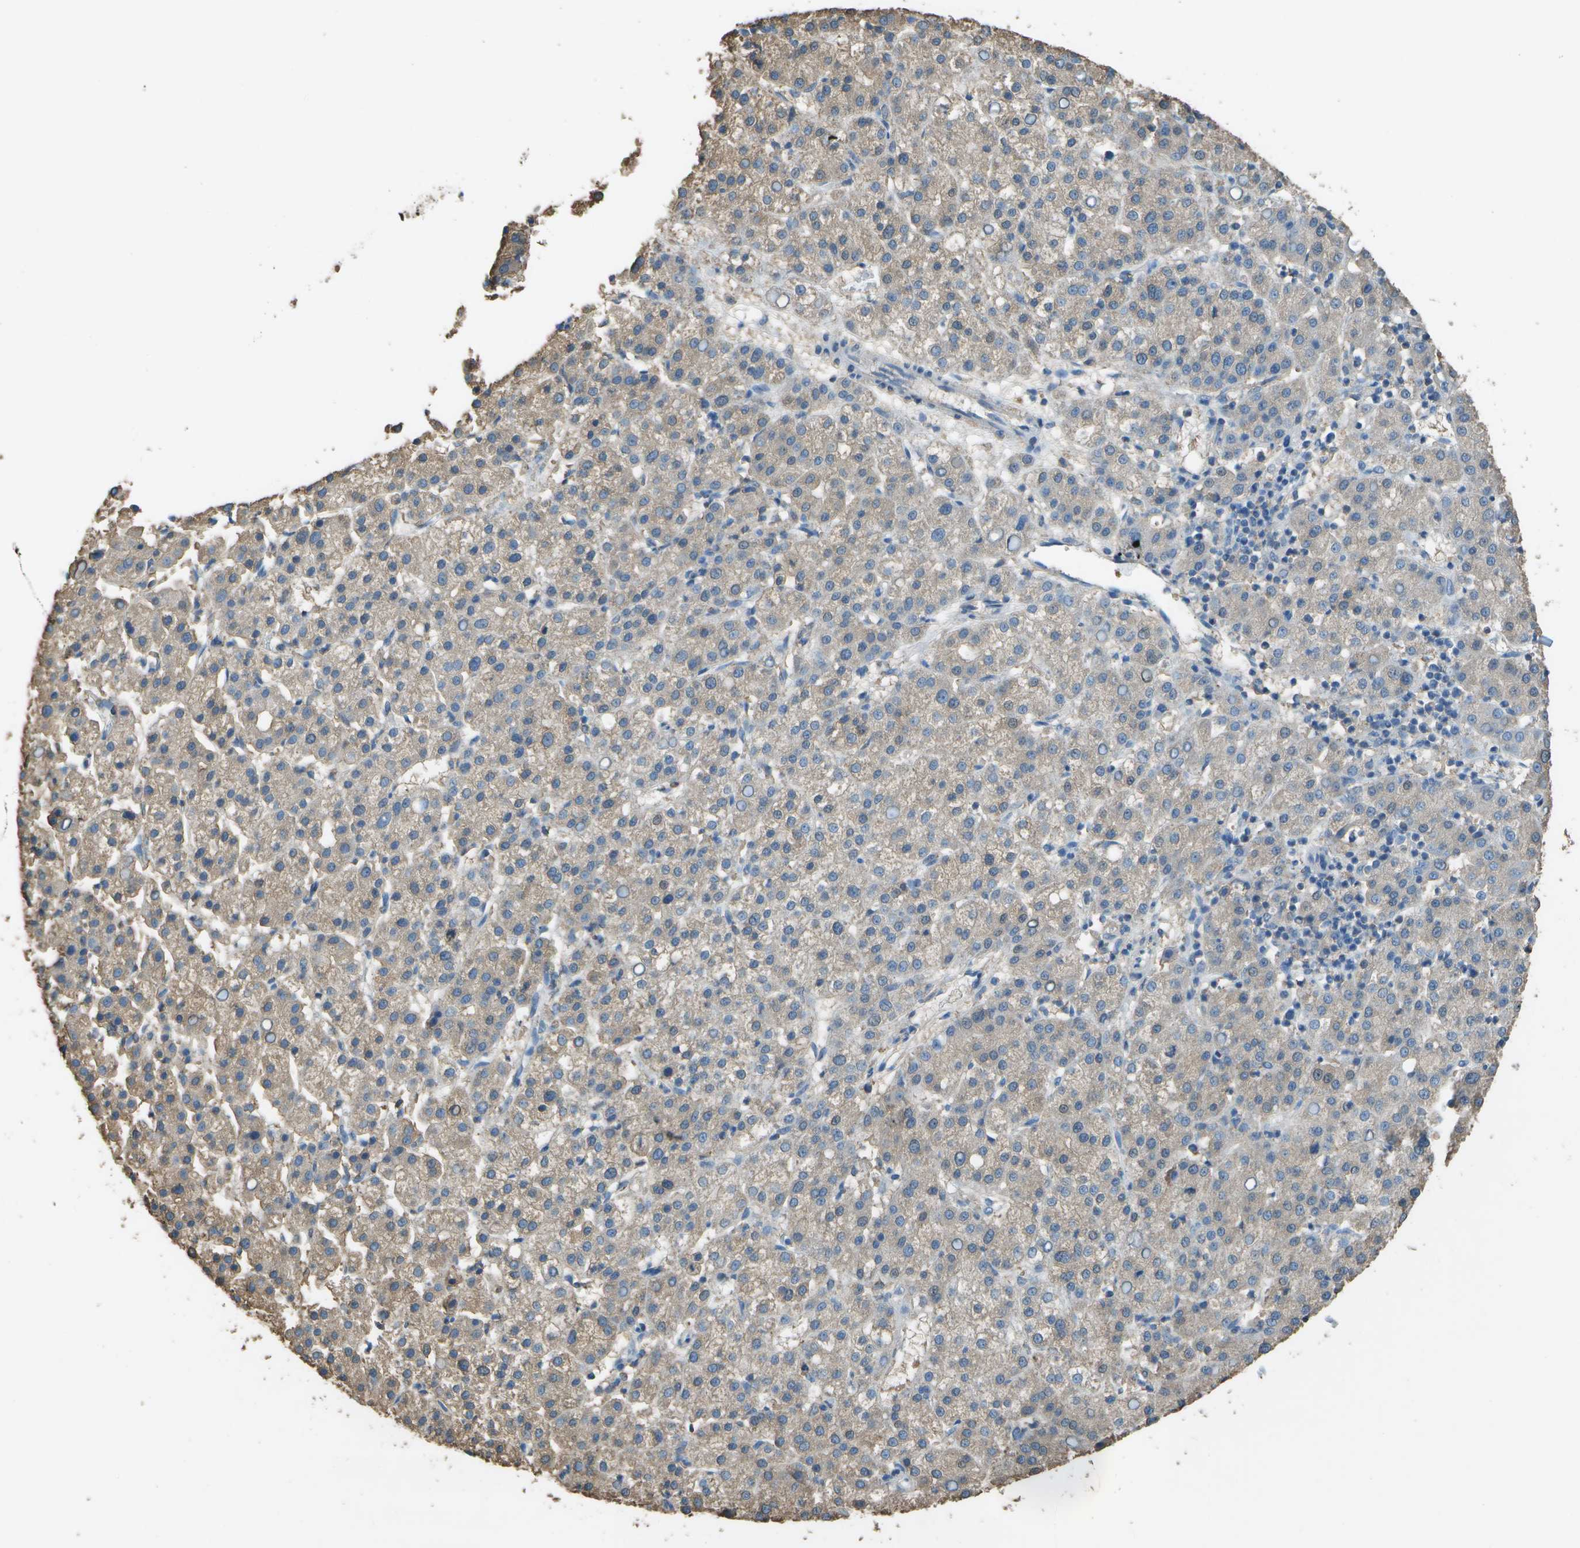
{"staining": {"intensity": "weak", "quantity": ">75%", "location": "cytoplasmic/membranous"}, "tissue": "liver cancer", "cell_type": "Tumor cells", "image_type": "cancer", "snomed": [{"axis": "morphology", "description": "Carcinoma, Hepatocellular, NOS"}, {"axis": "topography", "description": "Liver"}], "caption": "Immunohistochemistry (IHC) micrograph of liver cancer stained for a protein (brown), which shows low levels of weak cytoplasmic/membranous positivity in approximately >75% of tumor cells.", "gene": "CYP4F11", "patient": {"sex": "female", "age": 58}}